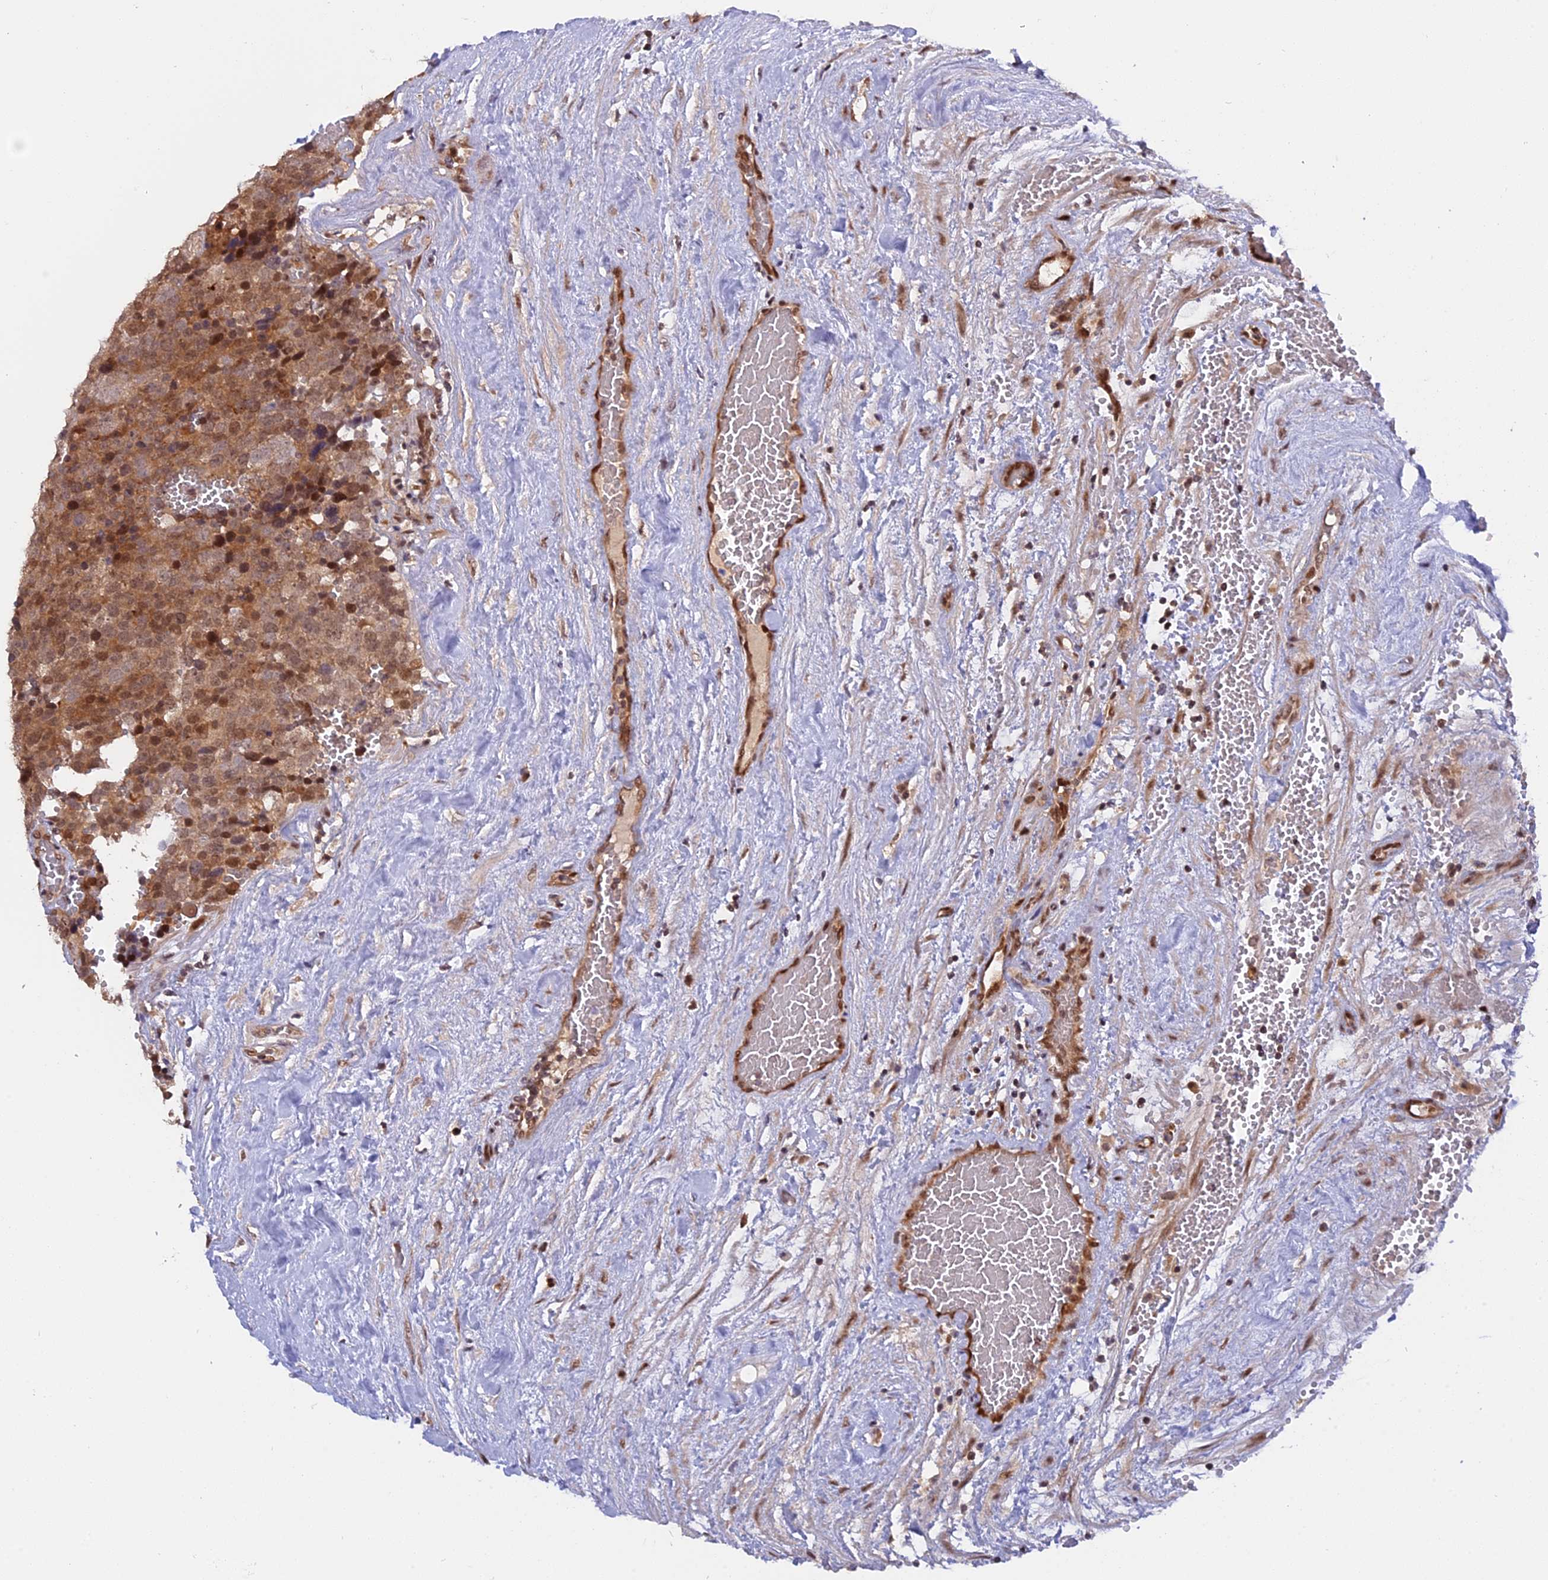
{"staining": {"intensity": "moderate", "quantity": ">75%", "location": "cytoplasmic/membranous,nuclear"}, "tissue": "testis cancer", "cell_type": "Tumor cells", "image_type": "cancer", "snomed": [{"axis": "morphology", "description": "Seminoma, NOS"}, {"axis": "topography", "description": "Testis"}], "caption": "The photomicrograph exhibits staining of seminoma (testis), revealing moderate cytoplasmic/membranous and nuclear protein expression (brown color) within tumor cells.", "gene": "ZNF428", "patient": {"sex": "male", "age": 71}}